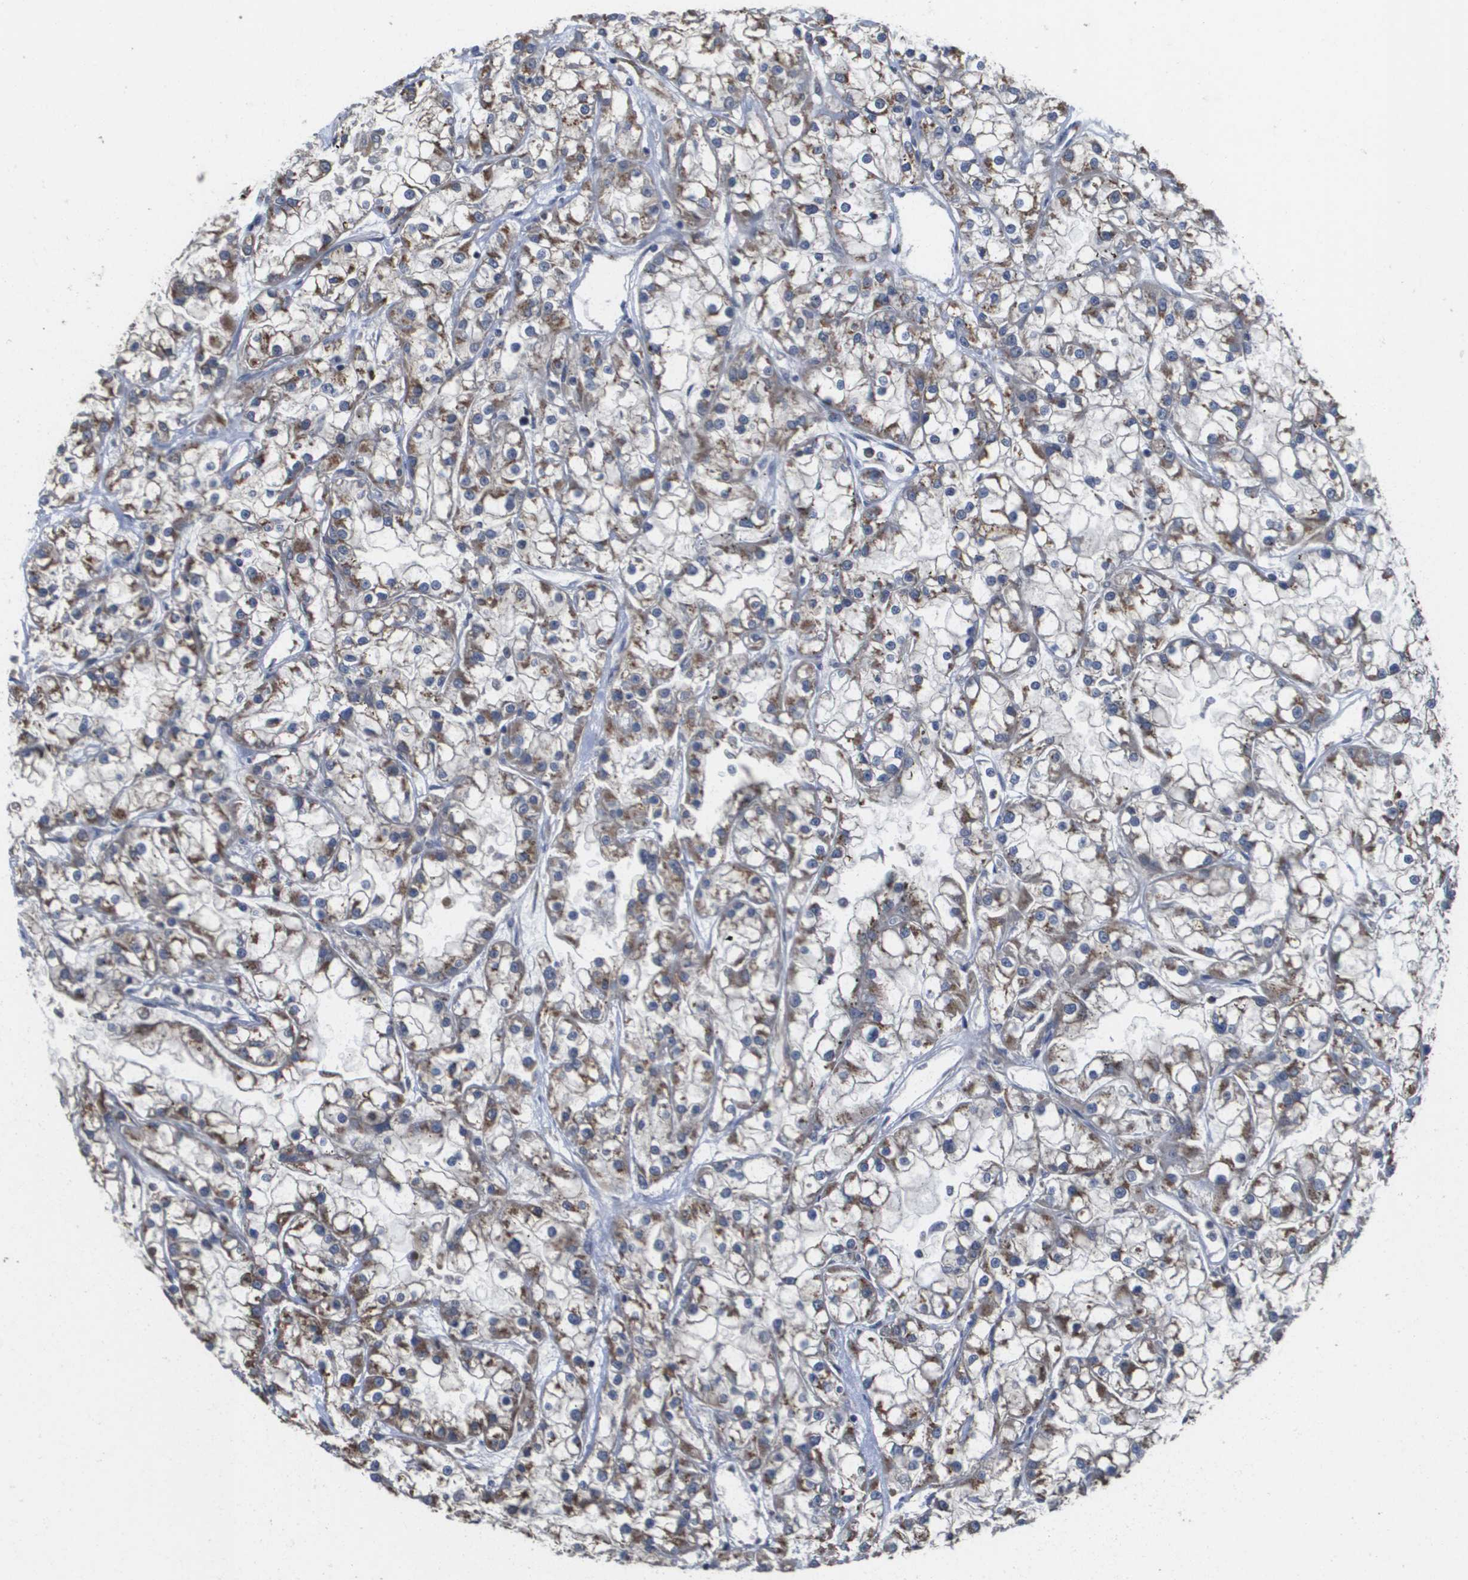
{"staining": {"intensity": "moderate", "quantity": ">75%", "location": "cytoplasmic/membranous"}, "tissue": "renal cancer", "cell_type": "Tumor cells", "image_type": "cancer", "snomed": [{"axis": "morphology", "description": "Adenocarcinoma, NOS"}, {"axis": "topography", "description": "Kidney"}], "caption": "Brown immunohistochemical staining in human renal cancer reveals moderate cytoplasmic/membranous expression in about >75% of tumor cells.", "gene": "PCK1", "patient": {"sex": "female", "age": 52}}